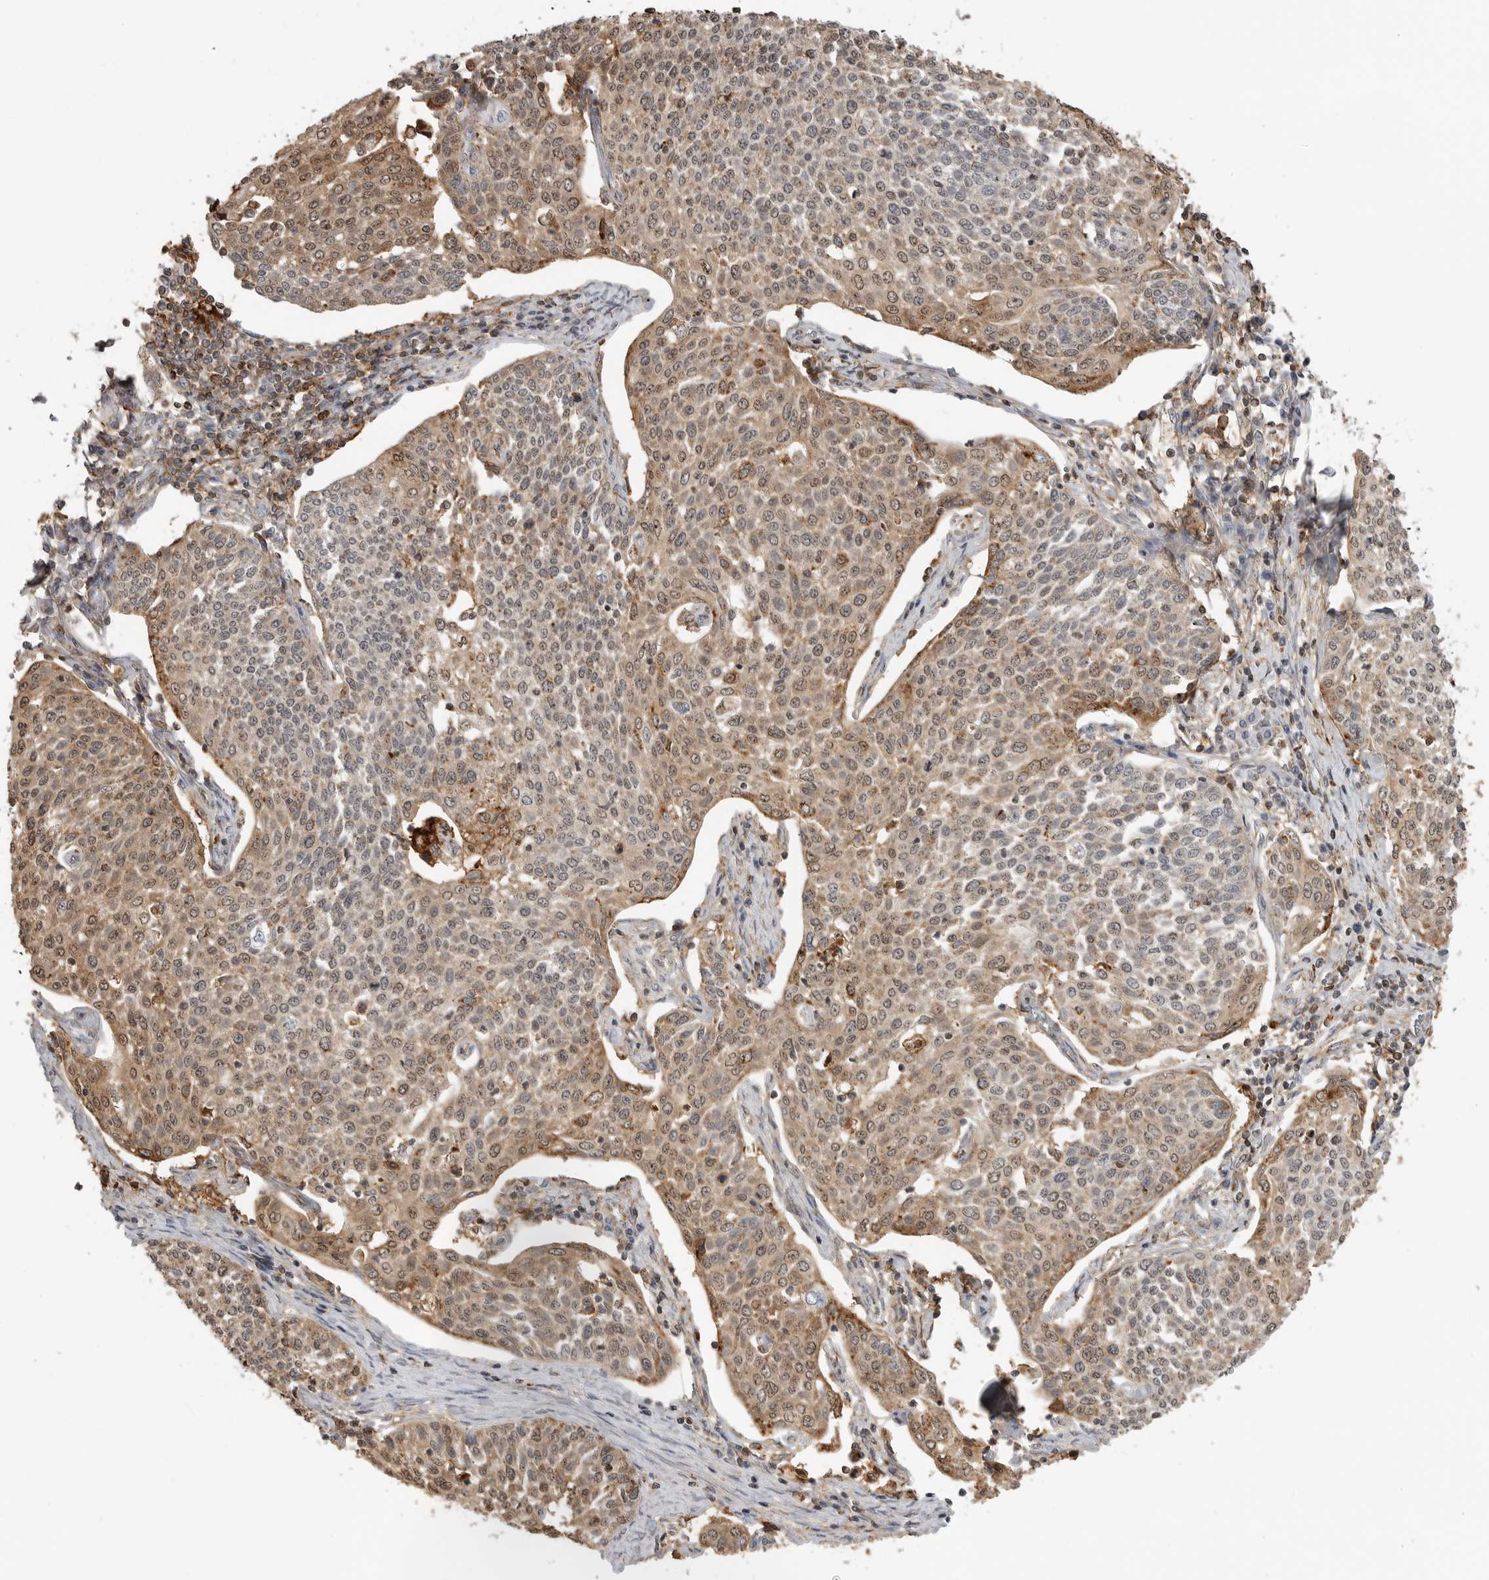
{"staining": {"intensity": "moderate", "quantity": ">75%", "location": "cytoplasmic/membranous,nuclear"}, "tissue": "cervical cancer", "cell_type": "Tumor cells", "image_type": "cancer", "snomed": [{"axis": "morphology", "description": "Squamous cell carcinoma, NOS"}, {"axis": "topography", "description": "Cervix"}], "caption": "Brown immunohistochemical staining in human cervical squamous cell carcinoma demonstrates moderate cytoplasmic/membranous and nuclear positivity in about >75% of tumor cells. Nuclei are stained in blue.", "gene": "ANXA11", "patient": {"sex": "female", "age": 34}}